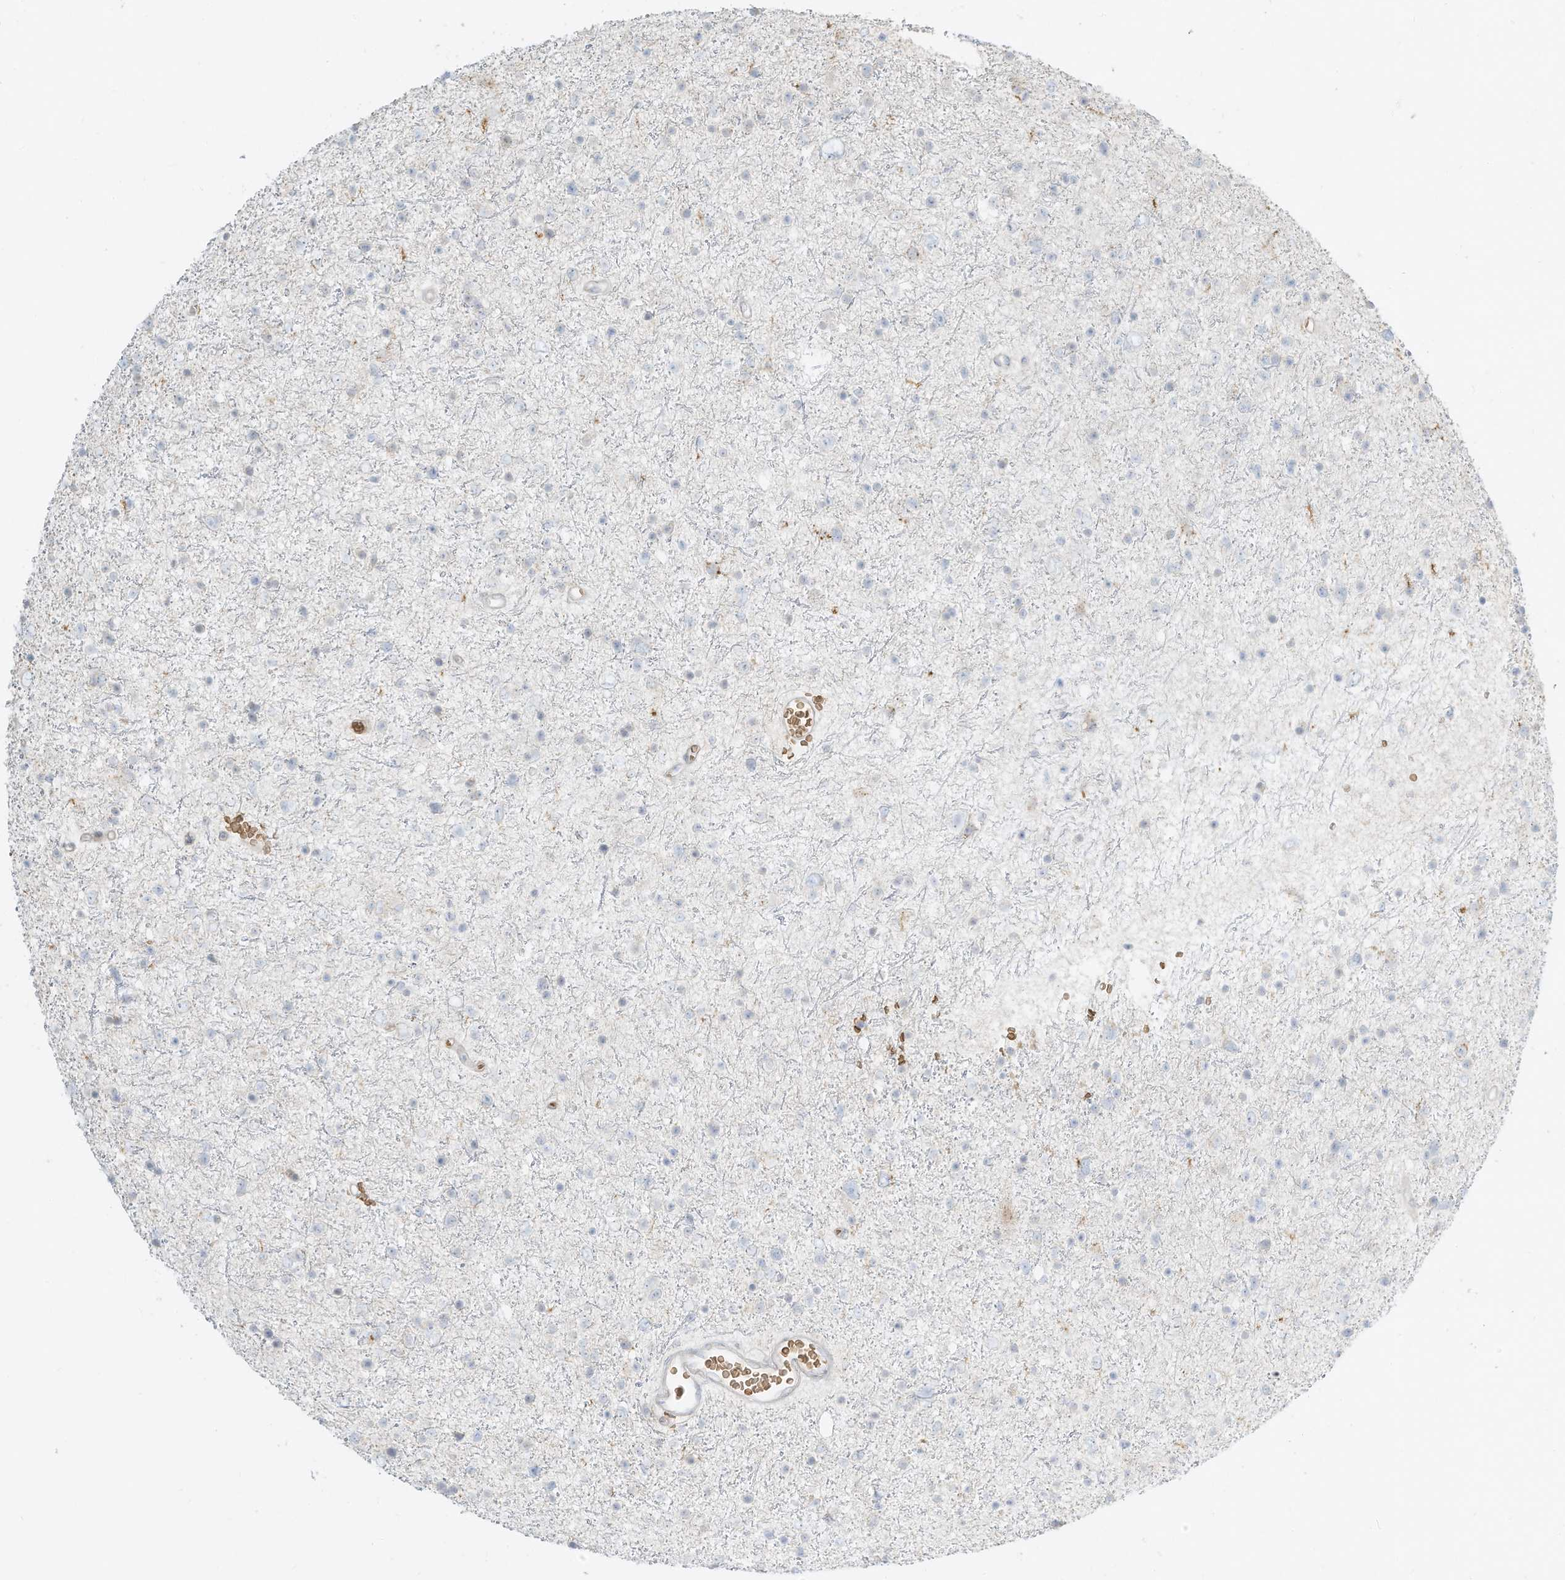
{"staining": {"intensity": "negative", "quantity": "none", "location": "none"}, "tissue": "glioma", "cell_type": "Tumor cells", "image_type": "cancer", "snomed": [{"axis": "morphology", "description": "Glioma, malignant, Low grade"}, {"axis": "topography", "description": "Brain"}], "caption": "Immunohistochemistry (IHC) of human glioma reveals no expression in tumor cells.", "gene": "OFD1", "patient": {"sex": "female", "age": 37}}